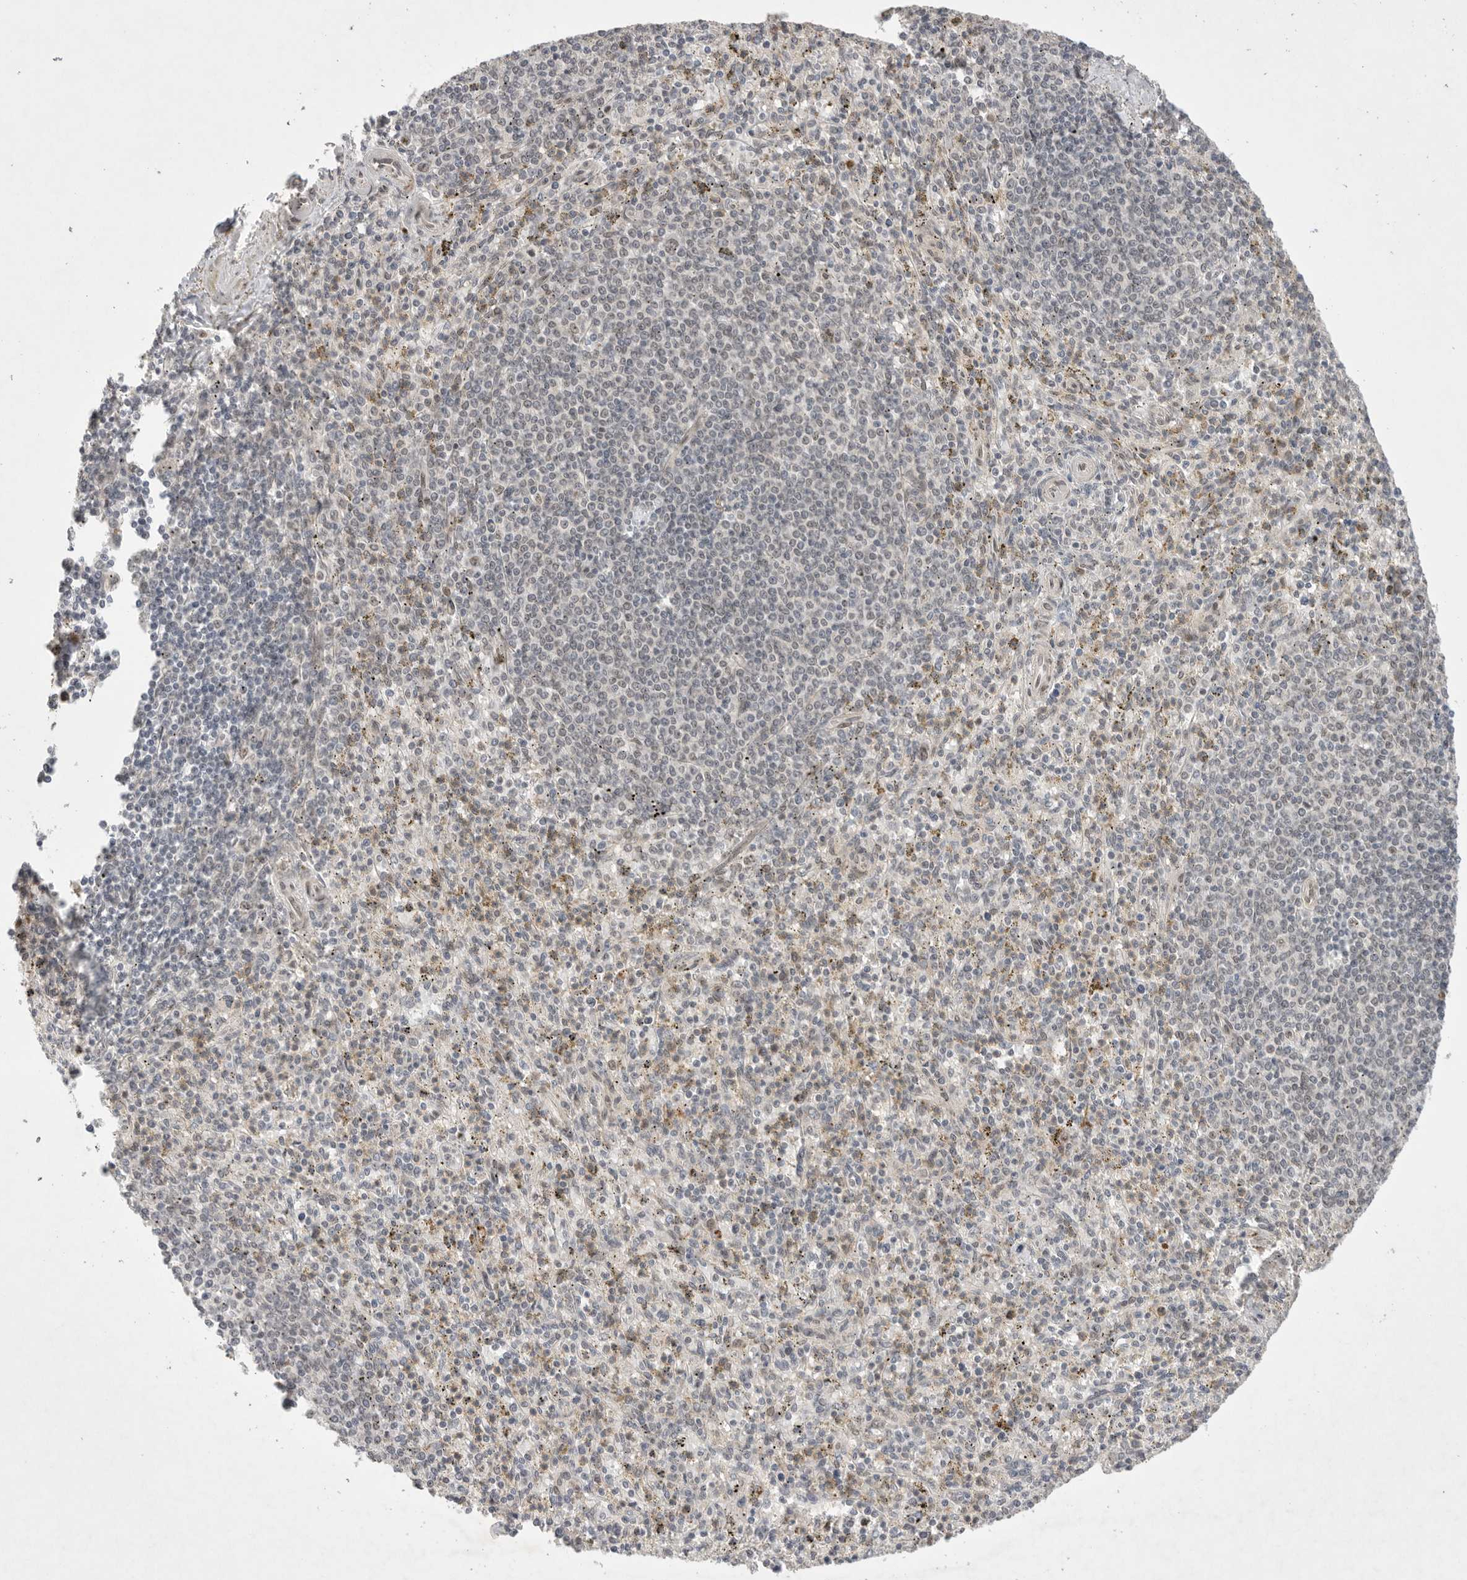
{"staining": {"intensity": "weak", "quantity": "25%-75%", "location": "nuclear"}, "tissue": "spleen", "cell_type": "Cells in red pulp", "image_type": "normal", "snomed": [{"axis": "morphology", "description": "Normal tissue, NOS"}, {"axis": "topography", "description": "Spleen"}], "caption": "Weak nuclear expression is seen in approximately 25%-75% of cells in red pulp in normal spleen.", "gene": "LEMD3", "patient": {"sex": "male", "age": 72}}